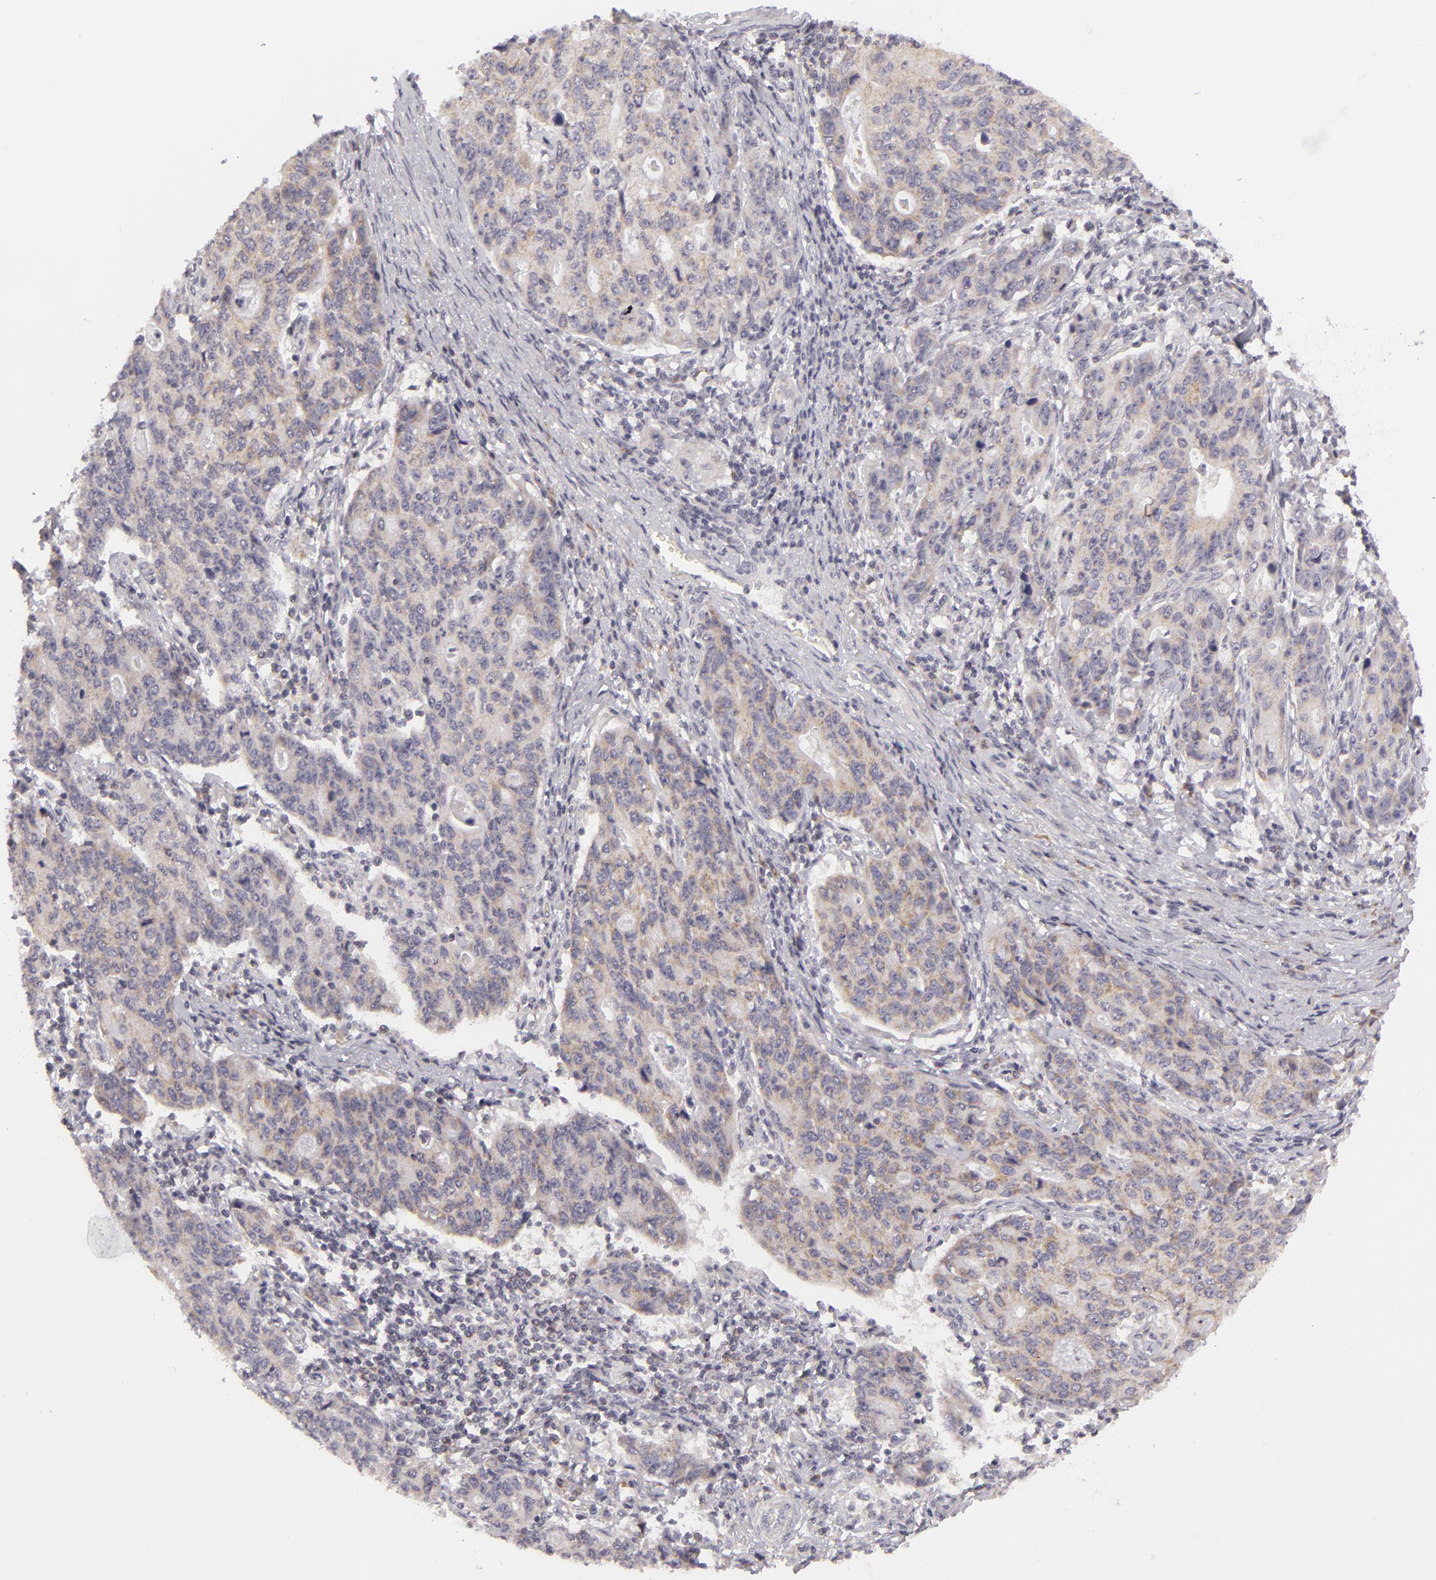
{"staining": {"intensity": "weak", "quantity": ">75%", "location": "cytoplasmic/membranous"}, "tissue": "stomach cancer", "cell_type": "Tumor cells", "image_type": "cancer", "snomed": [{"axis": "morphology", "description": "Adenocarcinoma, NOS"}, {"axis": "topography", "description": "Esophagus"}, {"axis": "topography", "description": "Stomach"}], "caption": "Immunohistochemistry (DAB (3,3'-diaminobenzidine)) staining of adenocarcinoma (stomach) demonstrates weak cytoplasmic/membranous protein staining in about >75% of tumor cells.", "gene": "ATP2B3", "patient": {"sex": "male", "age": 74}}